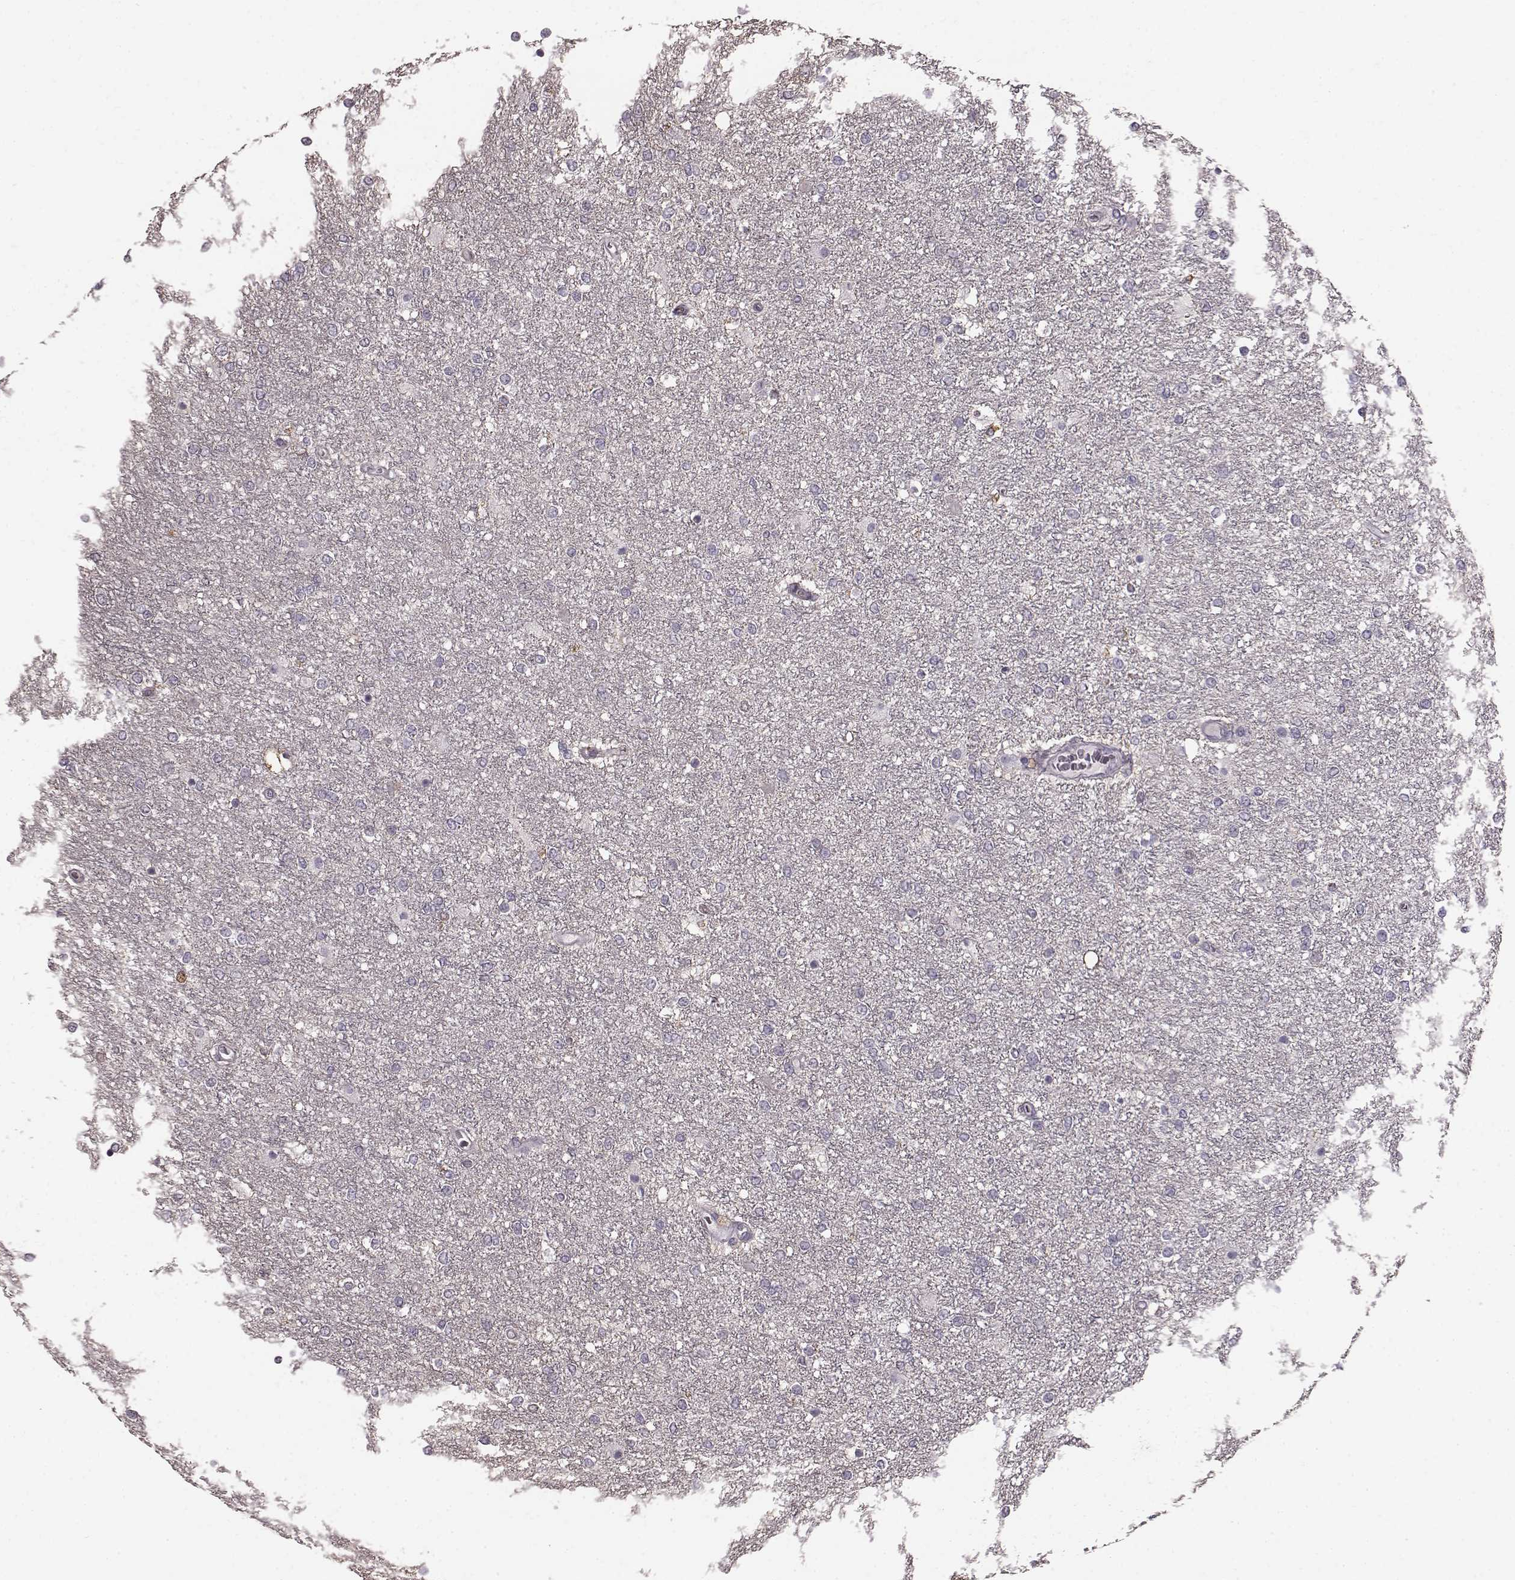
{"staining": {"intensity": "negative", "quantity": "none", "location": "none"}, "tissue": "glioma", "cell_type": "Tumor cells", "image_type": "cancer", "snomed": [{"axis": "morphology", "description": "Glioma, malignant, High grade"}, {"axis": "topography", "description": "Brain"}], "caption": "Glioma was stained to show a protein in brown. There is no significant positivity in tumor cells.", "gene": "FUT4", "patient": {"sex": "female", "age": 61}}